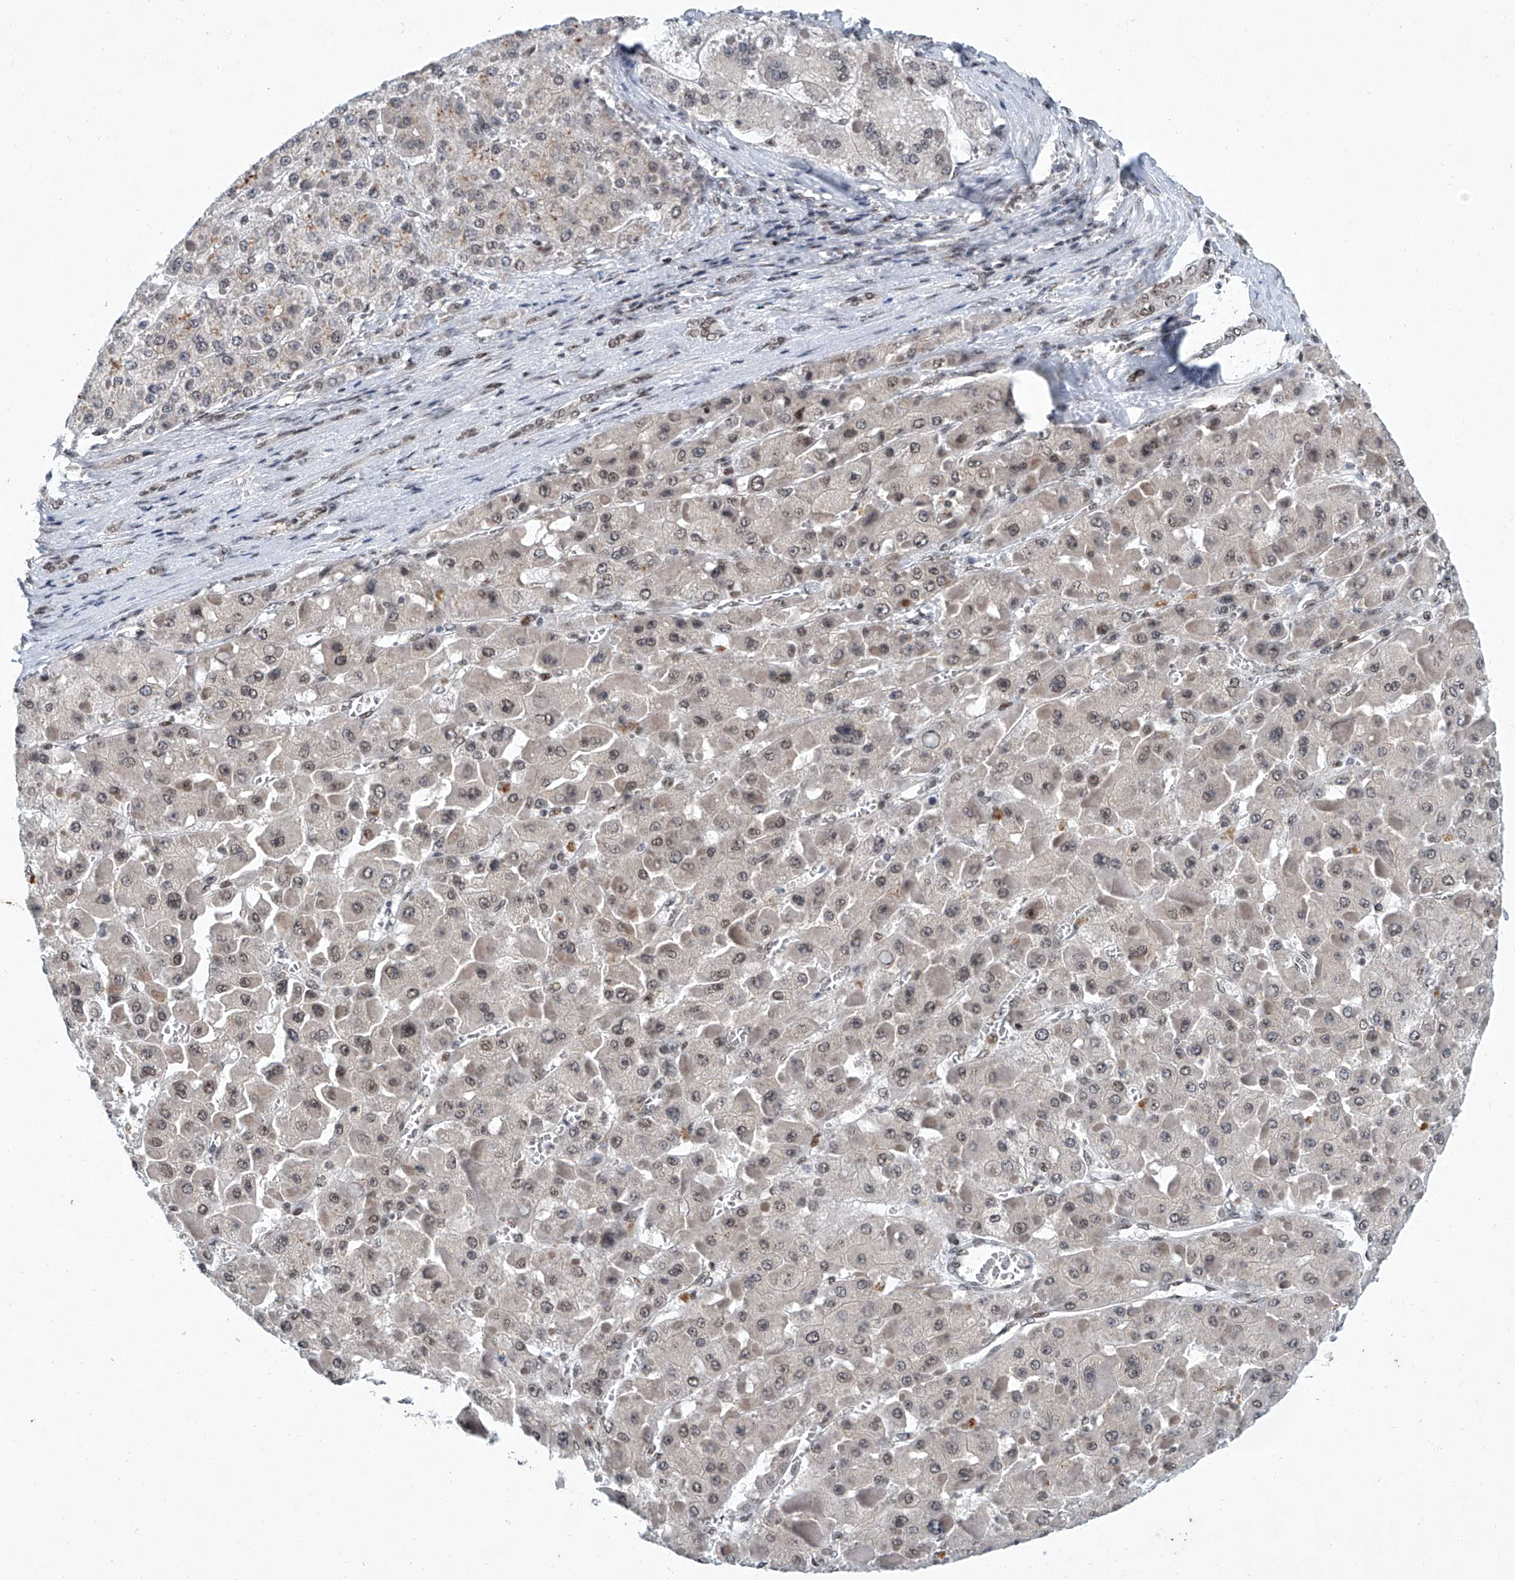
{"staining": {"intensity": "weak", "quantity": "25%-75%", "location": "nuclear"}, "tissue": "liver cancer", "cell_type": "Tumor cells", "image_type": "cancer", "snomed": [{"axis": "morphology", "description": "Carcinoma, Hepatocellular, NOS"}, {"axis": "topography", "description": "Liver"}], "caption": "Approximately 25%-75% of tumor cells in human liver hepatocellular carcinoma exhibit weak nuclear protein staining as visualized by brown immunohistochemical staining.", "gene": "TFDP1", "patient": {"sex": "female", "age": 73}}